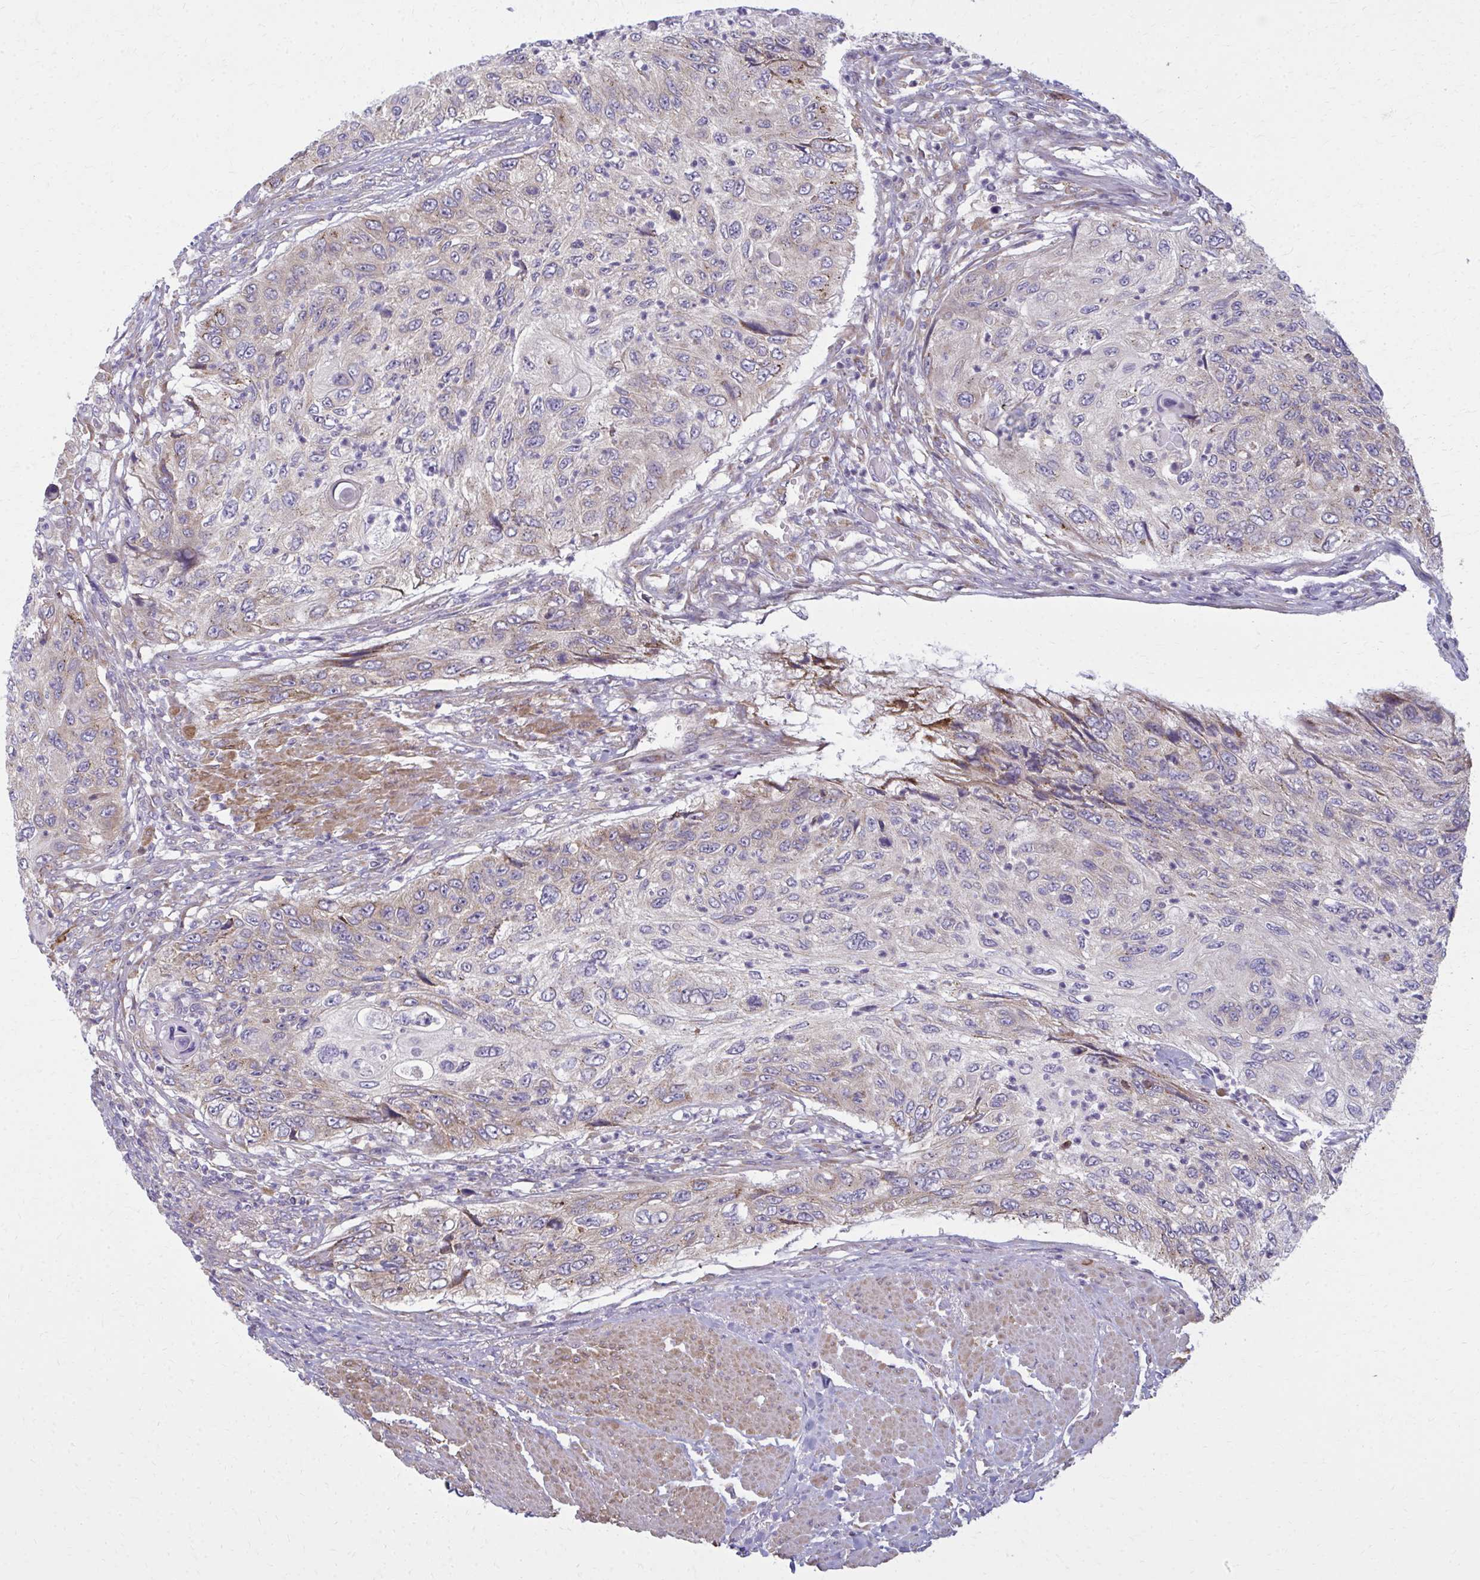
{"staining": {"intensity": "weak", "quantity": "<25%", "location": "cytoplasmic/membranous"}, "tissue": "urothelial cancer", "cell_type": "Tumor cells", "image_type": "cancer", "snomed": [{"axis": "morphology", "description": "Urothelial carcinoma, High grade"}, {"axis": "topography", "description": "Urinary bladder"}], "caption": "Immunohistochemical staining of human urothelial carcinoma (high-grade) demonstrates no significant staining in tumor cells. (Brightfield microscopy of DAB (3,3'-diaminobenzidine) IHC at high magnification).", "gene": "CEMP1", "patient": {"sex": "female", "age": 60}}